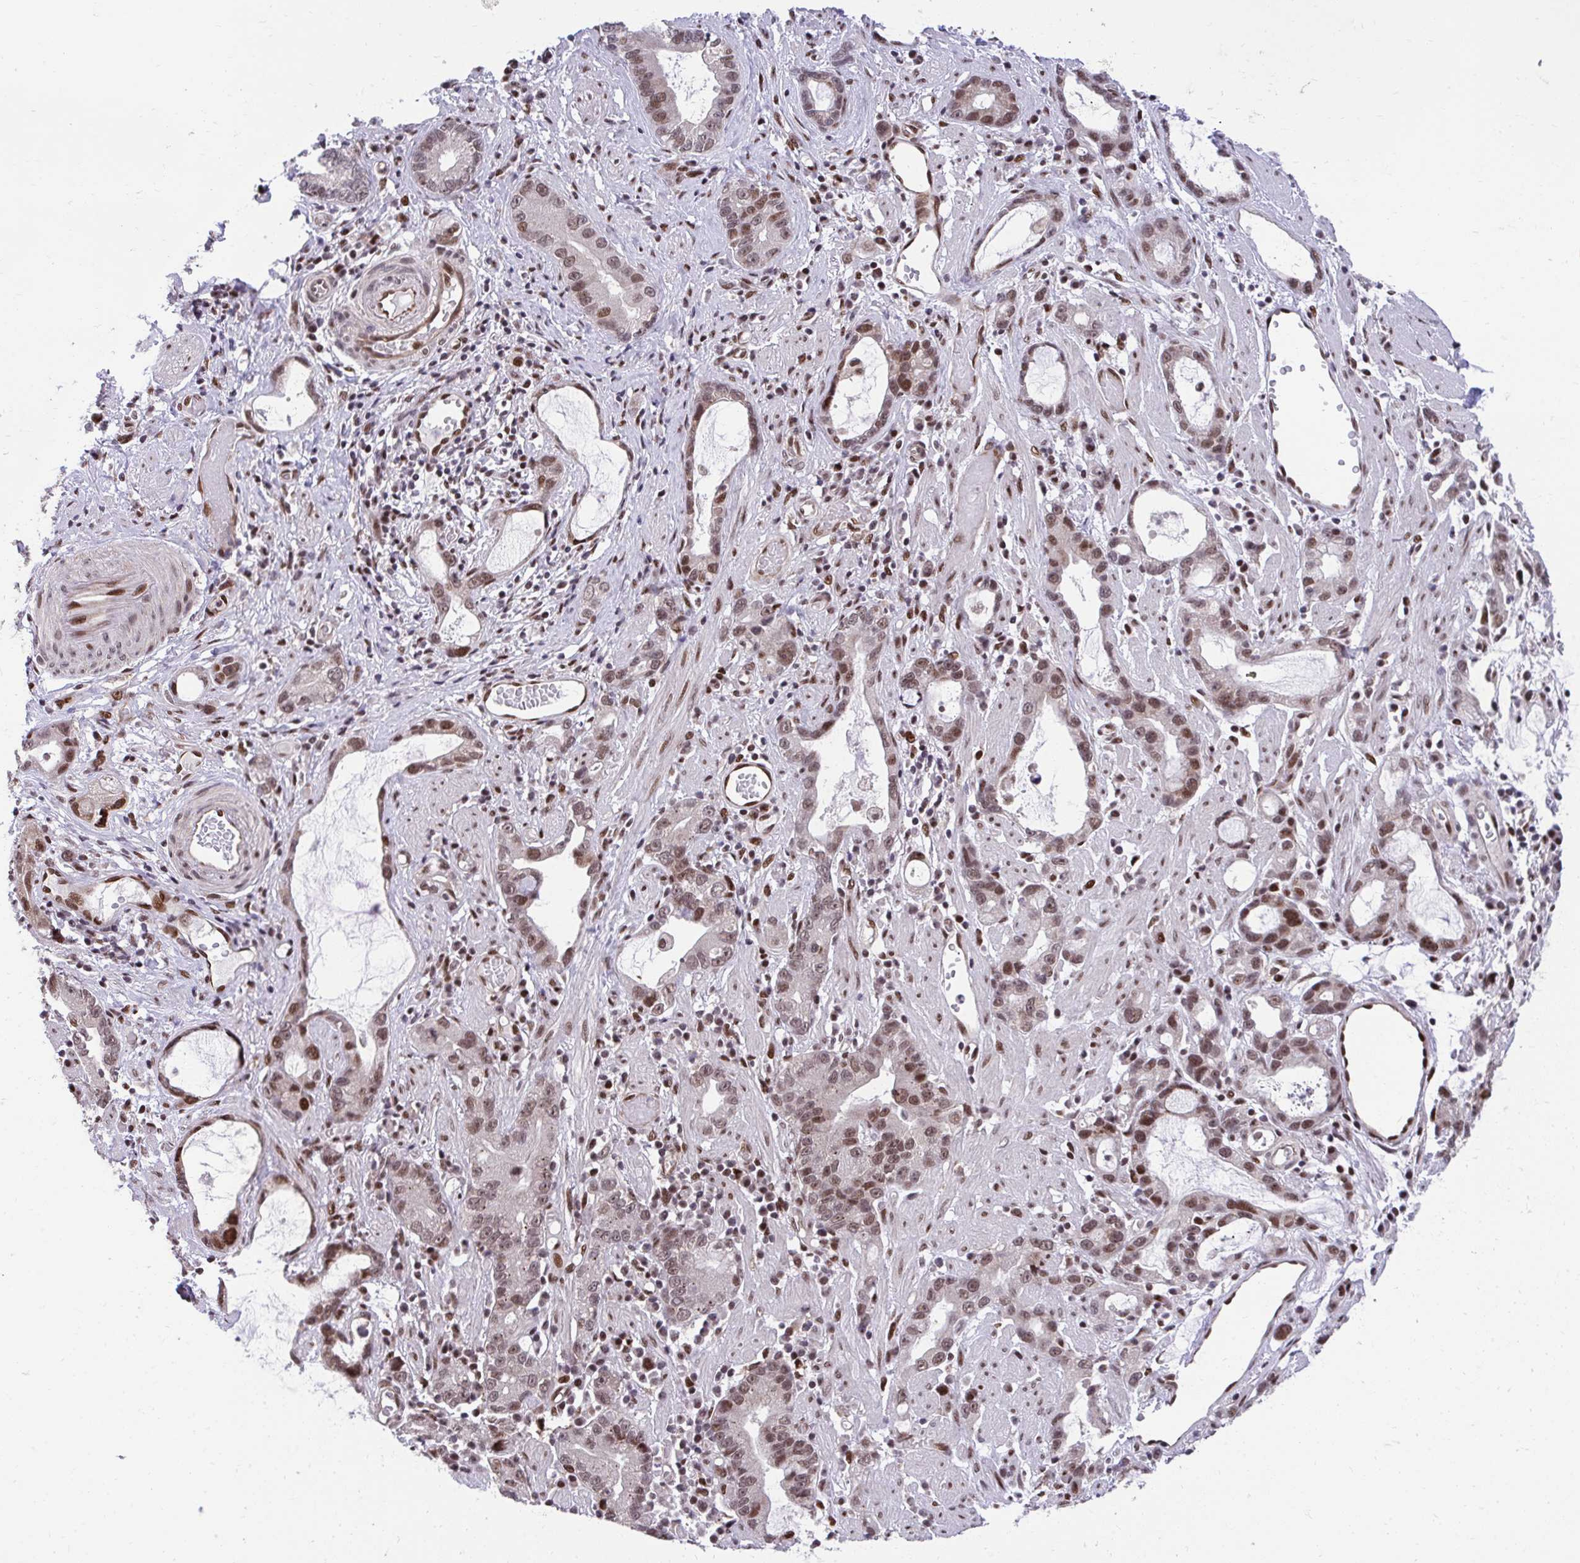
{"staining": {"intensity": "moderate", "quantity": ">75%", "location": "nuclear"}, "tissue": "stomach cancer", "cell_type": "Tumor cells", "image_type": "cancer", "snomed": [{"axis": "morphology", "description": "Adenocarcinoma, NOS"}, {"axis": "topography", "description": "Stomach"}], "caption": "The immunohistochemical stain highlights moderate nuclear positivity in tumor cells of stomach cancer (adenocarcinoma) tissue.", "gene": "HOXA4", "patient": {"sex": "male", "age": 55}}